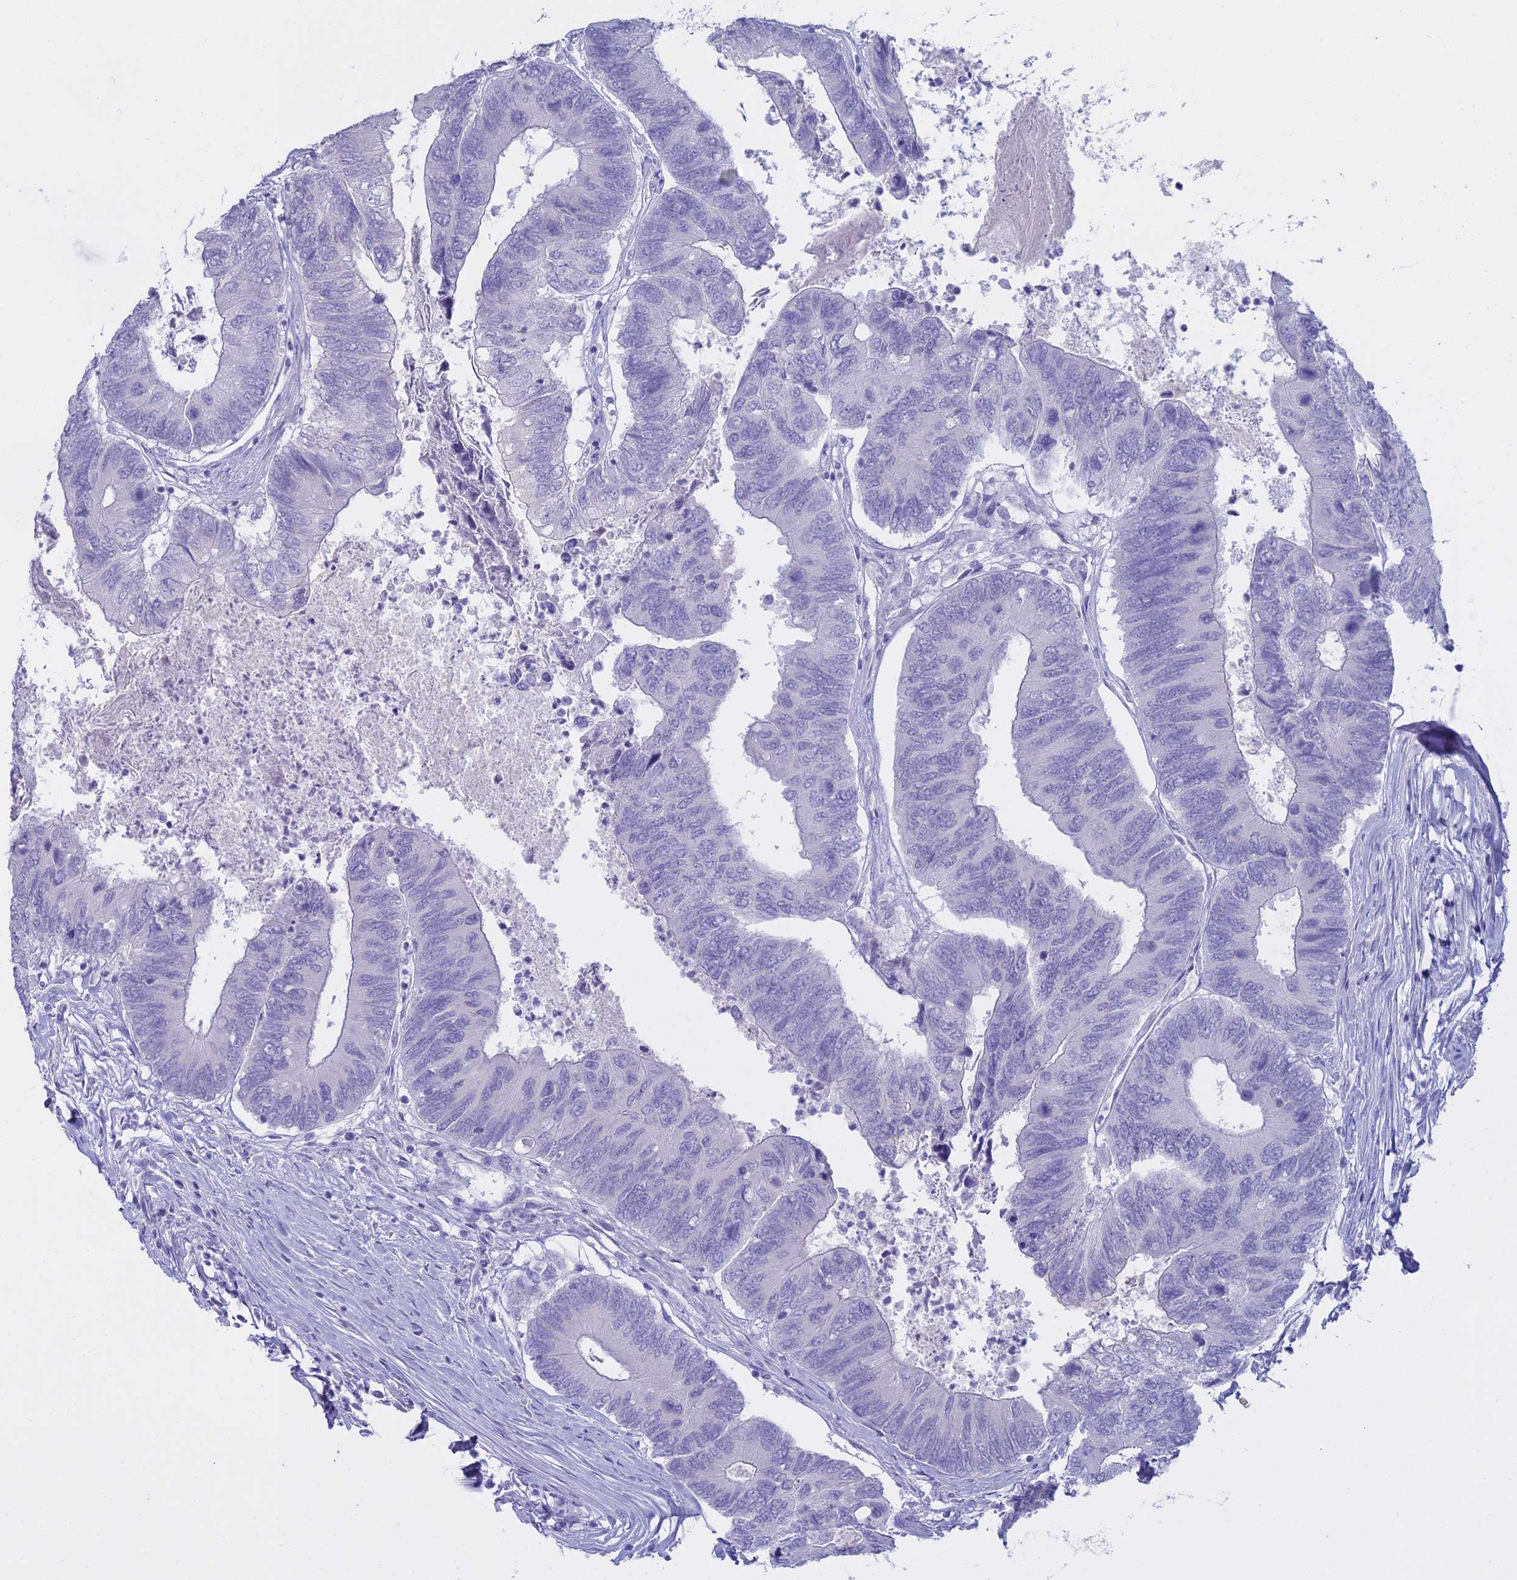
{"staining": {"intensity": "negative", "quantity": "none", "location": "none"}, "tissue": "colorectal cancer", "cell_type": "Tumor cells", "image_type": "cancer", "snomed": [{"axis": "morphology", "description": "Adenocarcinoma, NOS"}, {"axis": "topography", "description": "Colon"}], "caption": "DAB immunohistochemical staining of colorectal adenocarcinoma exhibits no significant expression in tumor cells.", "gene": "ALPP", "patient": {"sex": "female", "age": 67}}